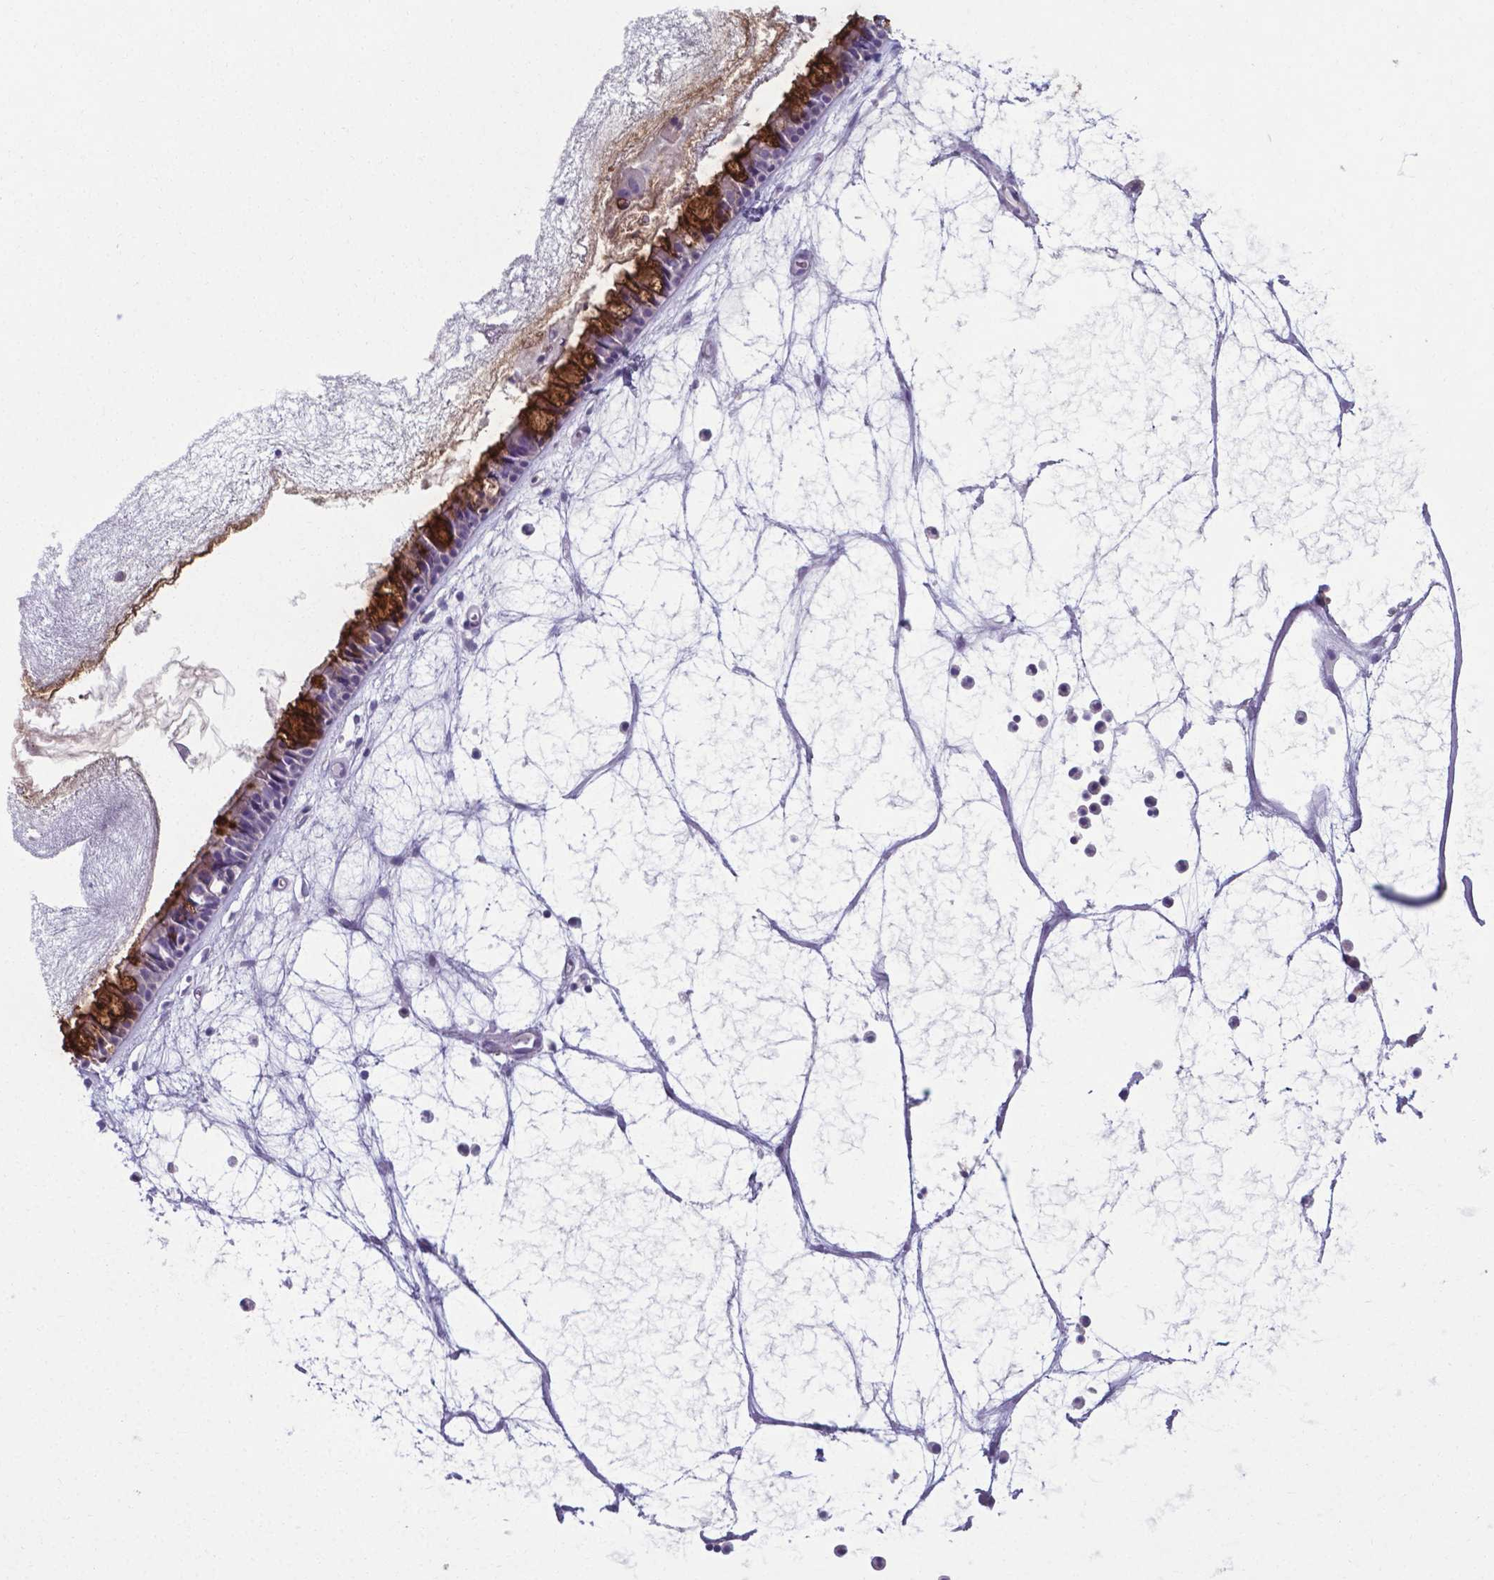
{"staining": {"intensity": "strong", "quantity": "<25%", "location": "cytoplasmic/membranous"}, "tissue": "nasopharynx", "cell_type": "Respiratory epithelial cells", "image_type": "normal", "snomed": [{"axis": "morphology", "description": "Normal tissue, NOS"}, {"axis": "topography", "description": "Nasopharynx"}], "caption": "There is medium levels of strong cytoplasmic/membranous staining in respiratory epithelial cells of unremarkable nasopharynx, as demonstrated by immunohistochemical staining (brown color).", "gene": "AP5B1", "patient": {"sex": "male", "age": 31}}